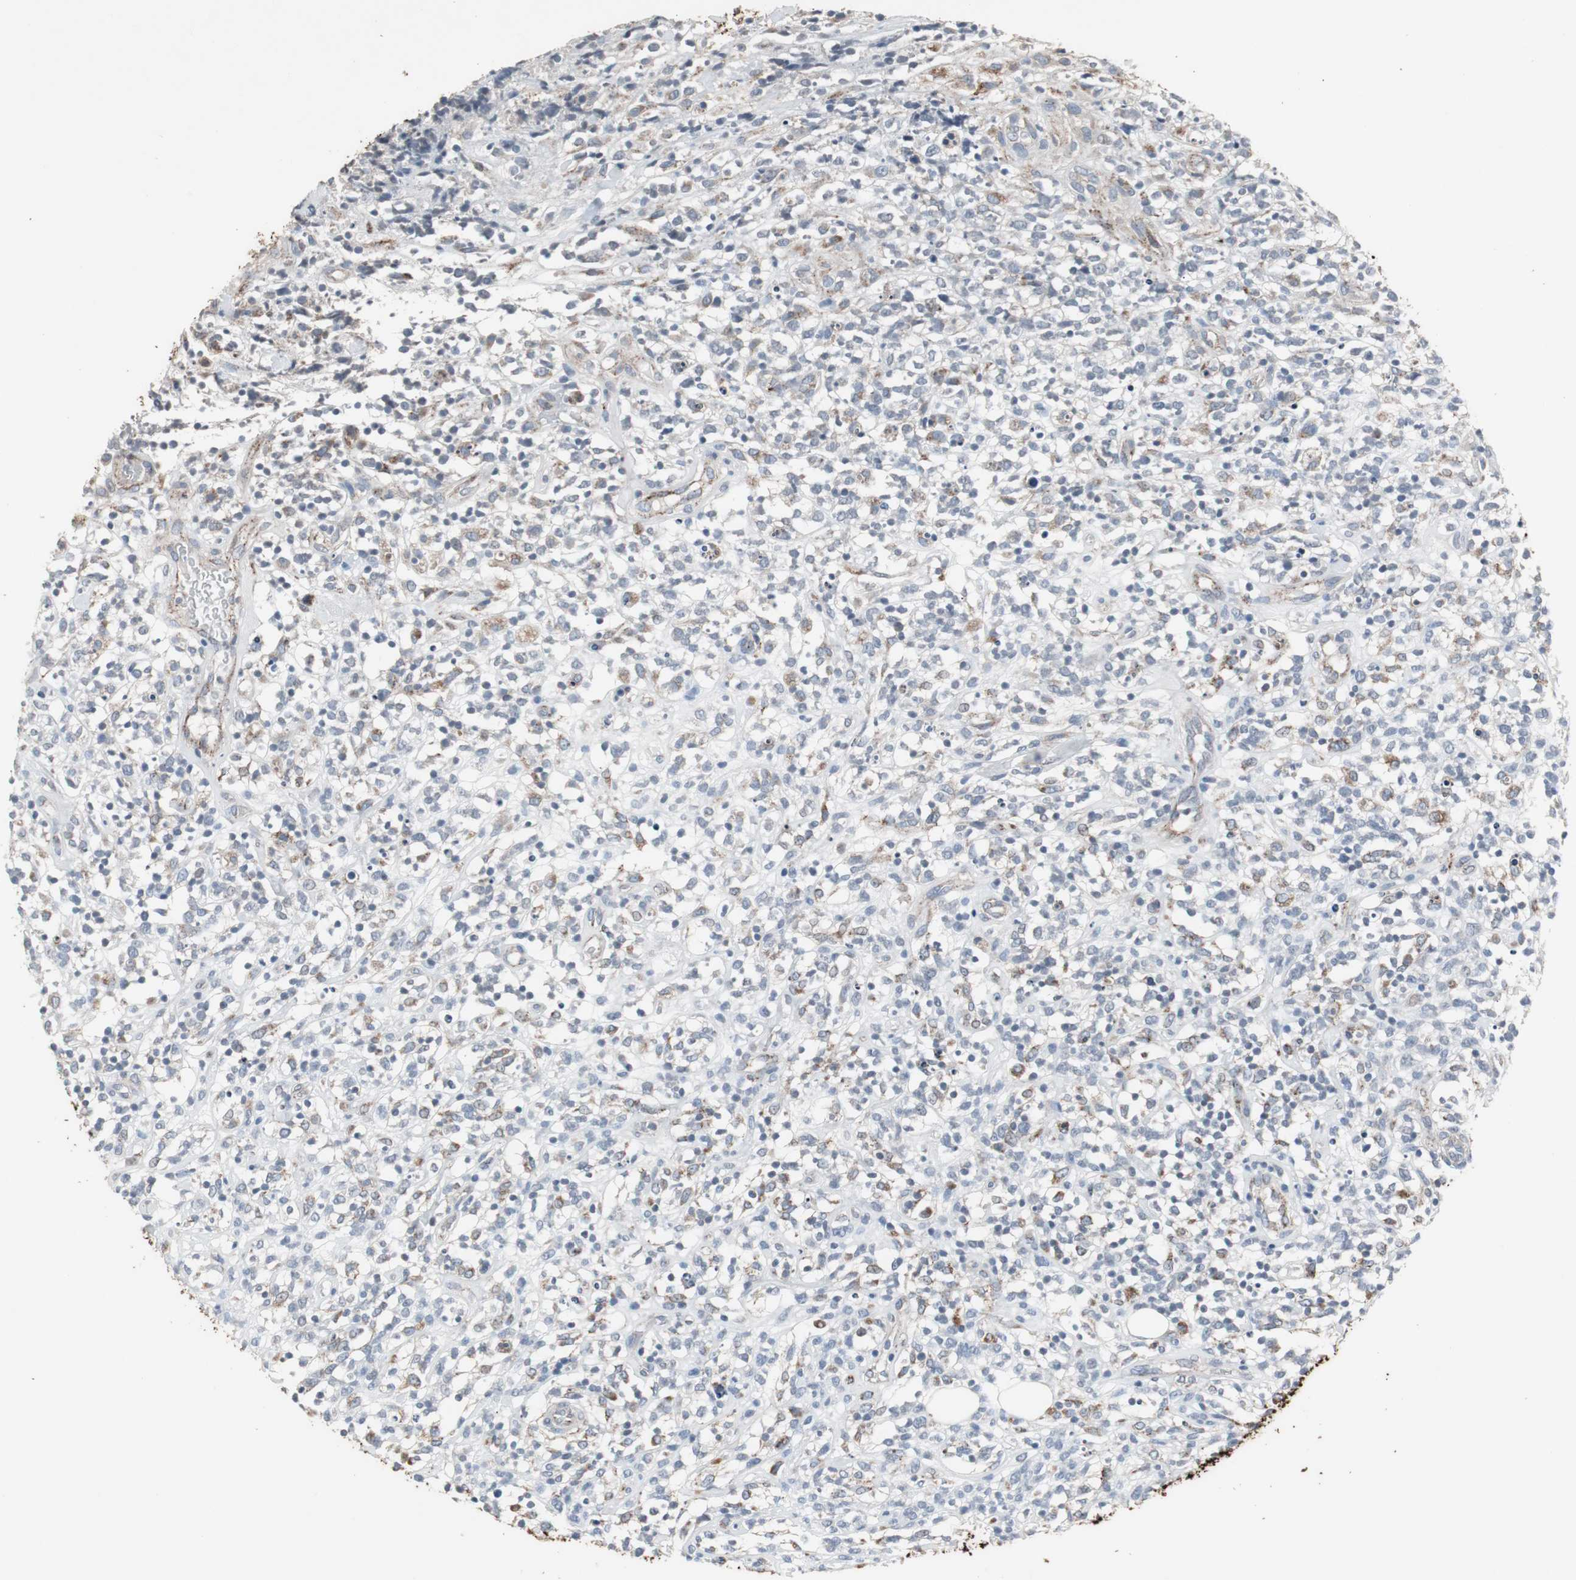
{"staining": {"intensity": "weak", "quantity": "25%-75%", "location": "cytoplasmic/membranous"}, "tissue": "lymphoma", "cell_type": "Tumor cells", "image_type": "cancer", "snomed": [{"axis": "morphology", "description": "Malignant lymphoma, non-Hodgkin's type, High grade"}, {"axis": "topography", "description": "Lymph node"}], "caption": "This micrograph shows high-grade malignant lymphoma, non-Hodgkin's type stained with immunohistochemistry to label a protein in brown. The cytoplasmic/membranous of tumor cells show weak positivity for the protein. Nuclei are counter-stained blue.", "gene": "GBA1", "patient": {"sex": "female", "age": 73}}